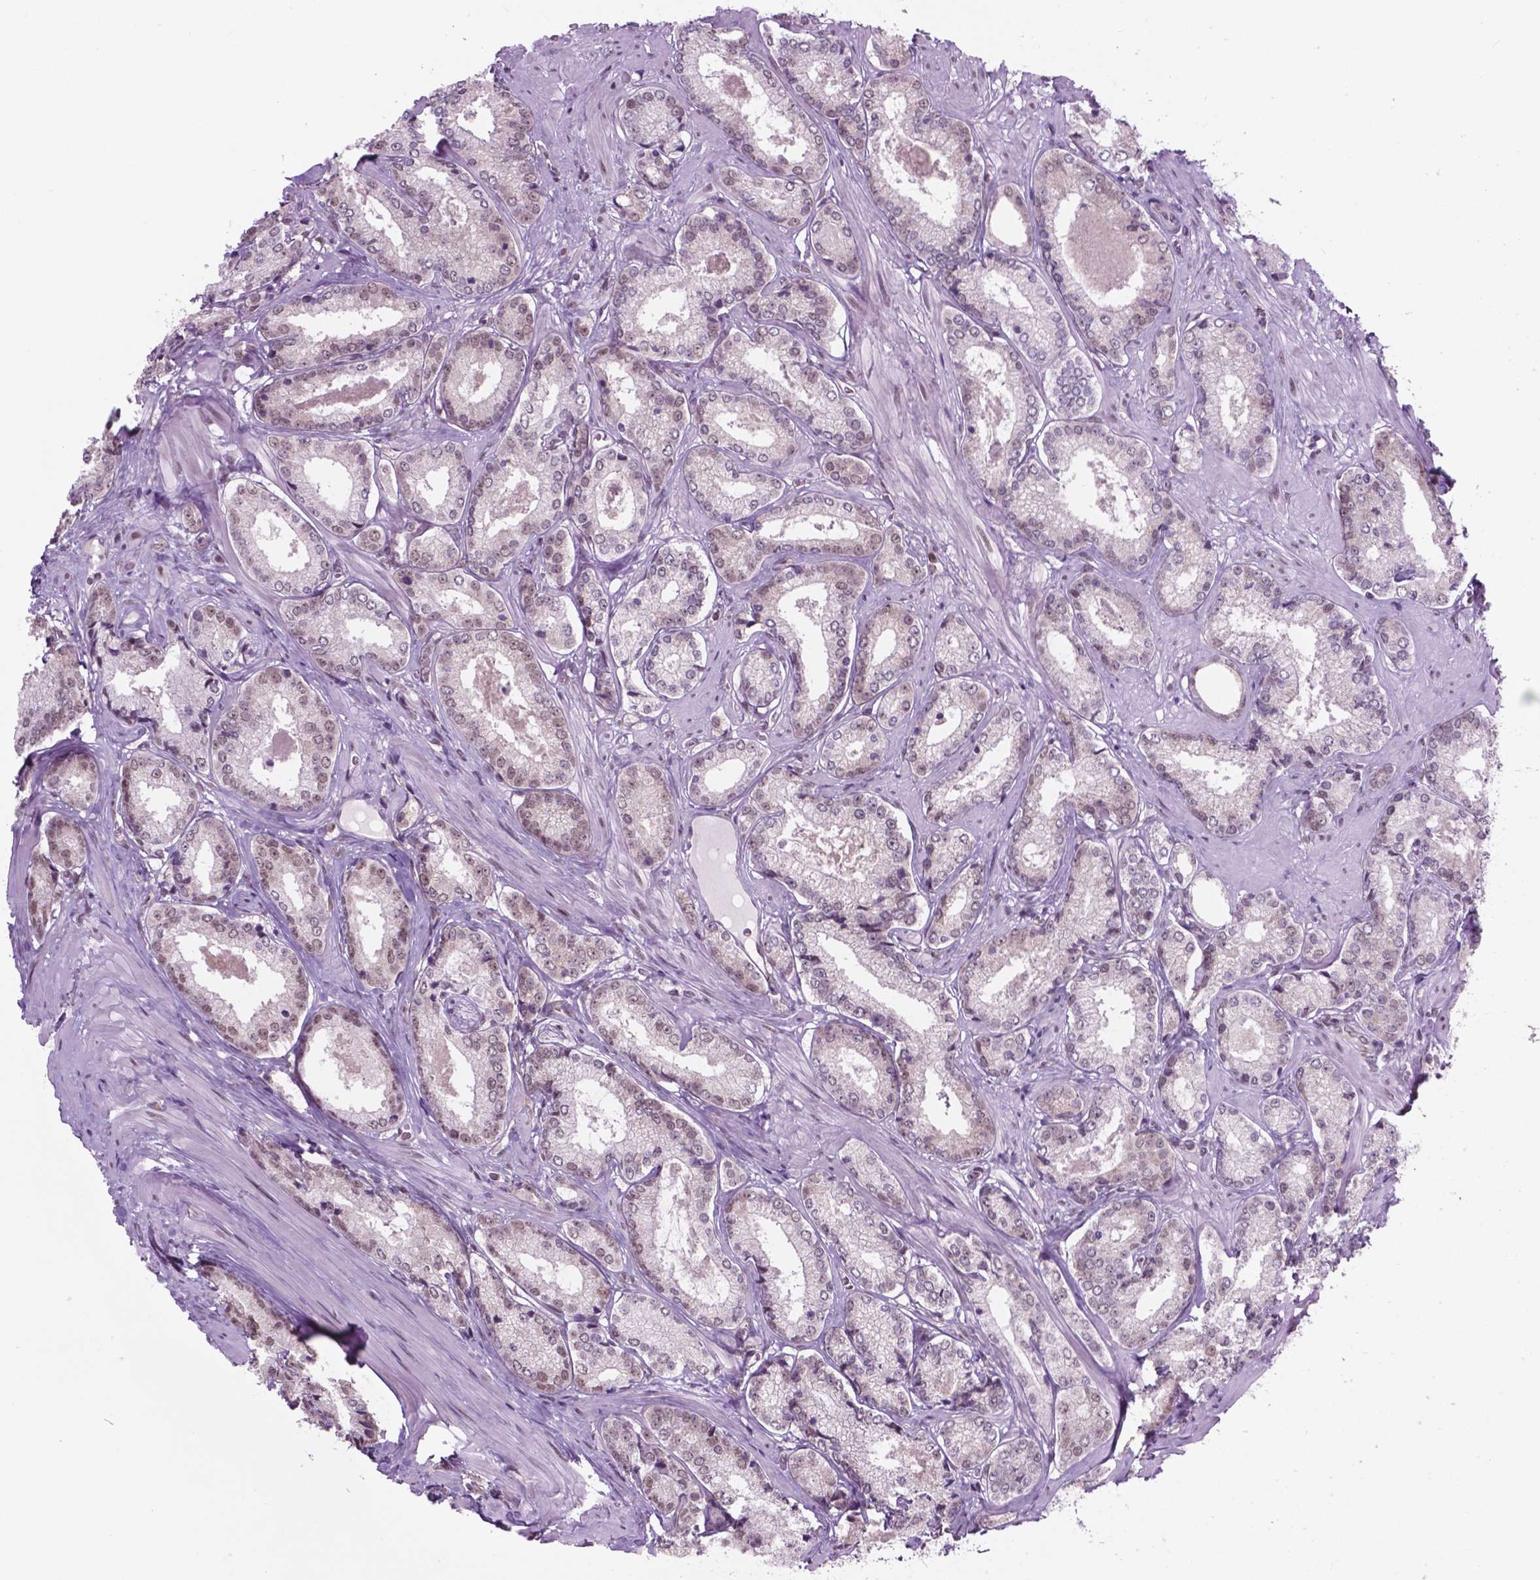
{"staining": {"intensity": "weak", "quantity": "<25%", "location": "nuclear"}, "tissue": "prostate cancer", "cell_type": "Tumor cells", "image_type": "cancer", "snomed": [{"axis": "morphology", "description": "Adenocarcinoma, Low grade"}, {"axis": "topography", "description": "Prostate"}], "caption": "An image of human prostate adenocarcinoma (low-grade) is negative for staining in tumor cells.", "gene": "PHAX", "patient": {"sex": "male", "age": 56}}